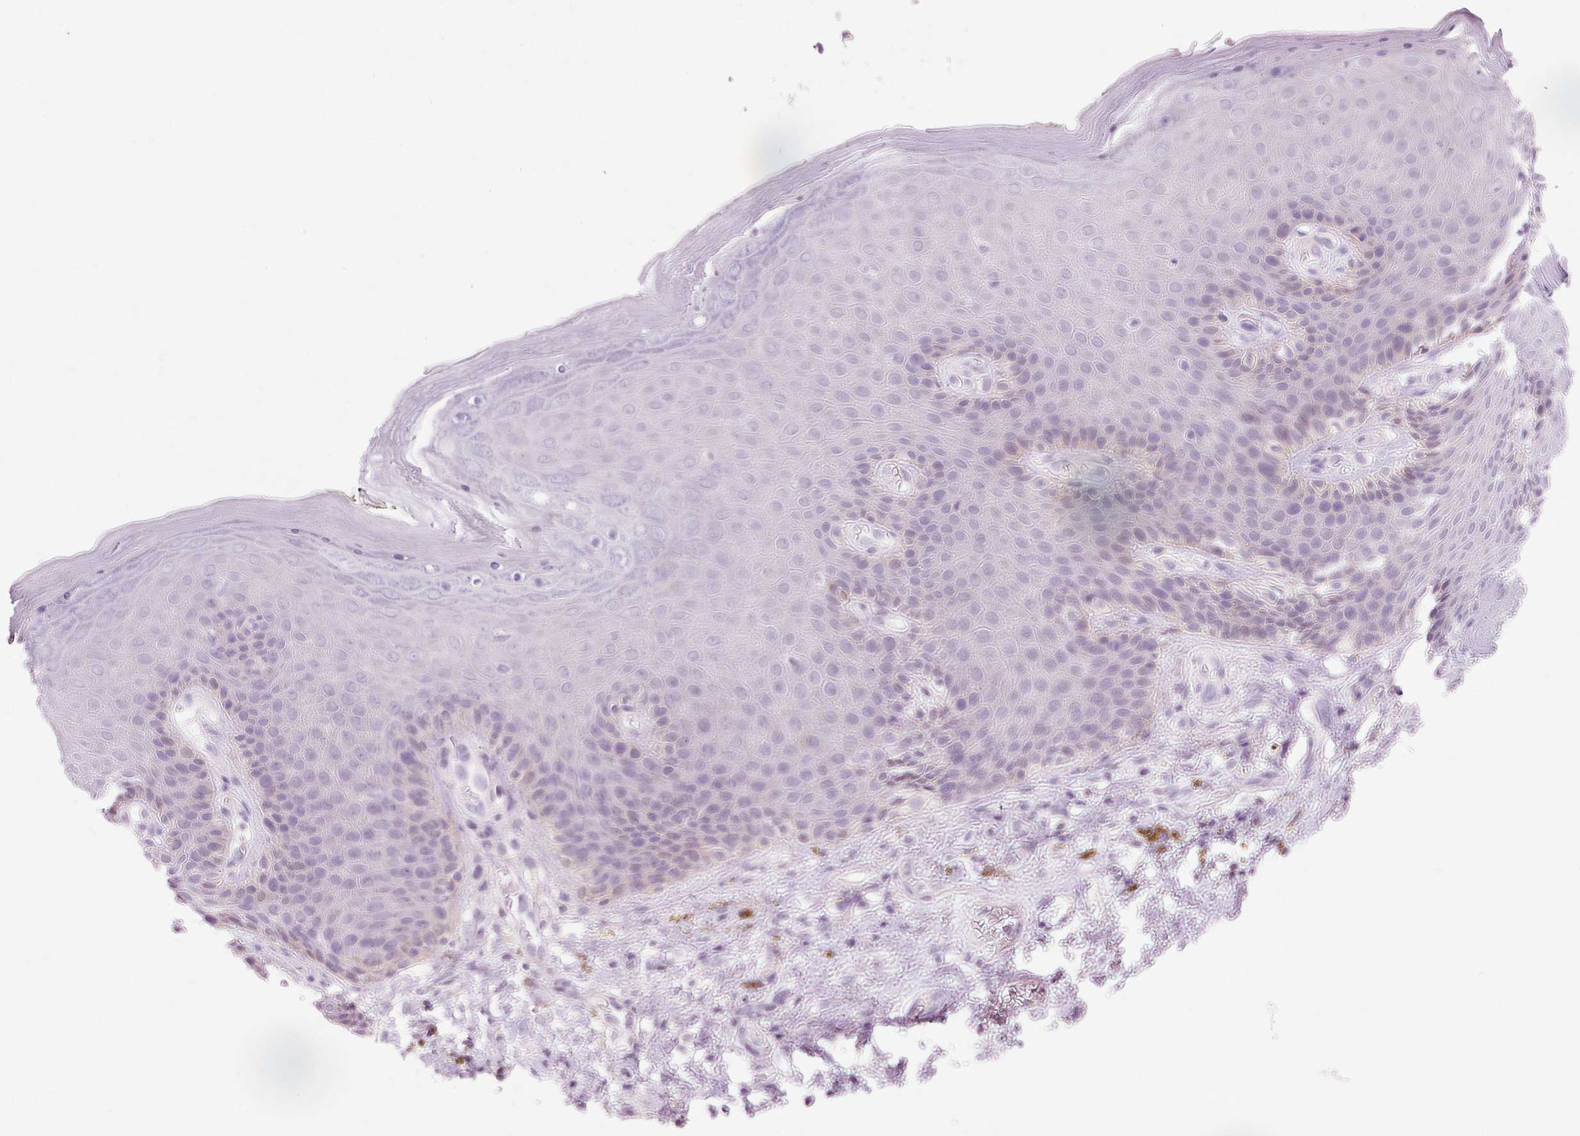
{"staining": {"intensity": "negative", "quantity": "none", "location": "none"}, "tissue": "skin", "cell_type": "Epidermal cells", "image_type": "normal", "snomed": [{"axis": "morphology", "description": "Normal tissue, NOS"}, {"axis": "topography", "description": "Anal"}, {"axis": "topography", "description": "Peripheral nerve tissue"}], "caption": "High magnification brightfield microscopy of benign skin stained with DAB (3,3'-diaminobenzidine) (brown) and counterstained with hematoxylin (blue): epidermal cells show no significant positivity.", "gene": "VN1R2", "patient": {"sex": "male", "age": 53}}